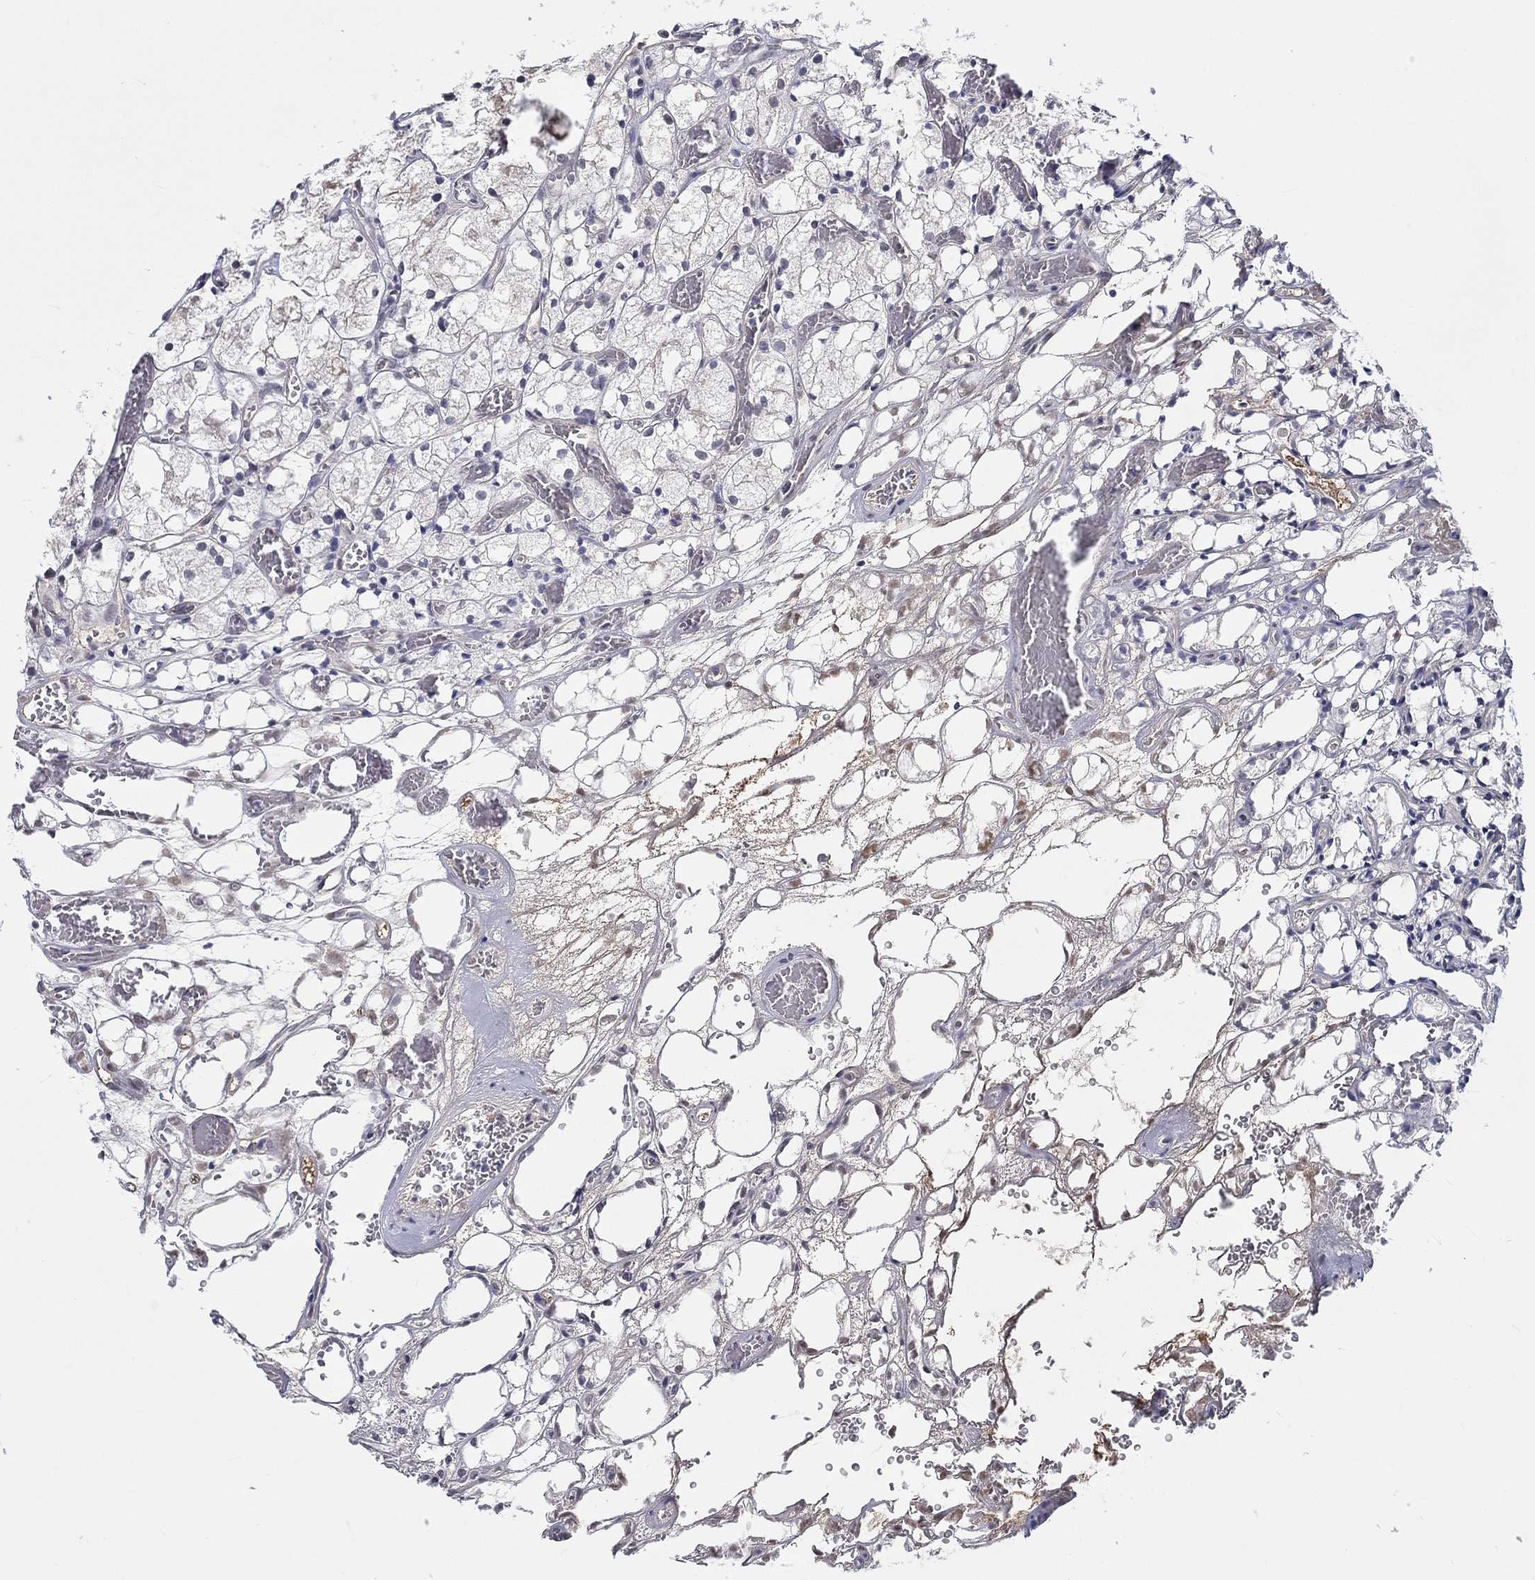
{"staining": {"intensity": "negative", "quantity": "none", "location": "none"}, "tissue": "renal cancer", "cell_type": "Tumor cells", "image_type": "cancer", "snomed": [{"axis": "morphology", "description": "Adenocarcinoma, NOS"}, {"axis": "topography", "description": "Kidney"}], "caption": "High power microscopy micrograph of an immunohistochemistry (IHC) photomicrograph of renal cancer (adenocarcinoma), revealing no significant expression in tumor cells.", "gene": "CDY2B", "patient": {"sex": "female", "age": 69}}